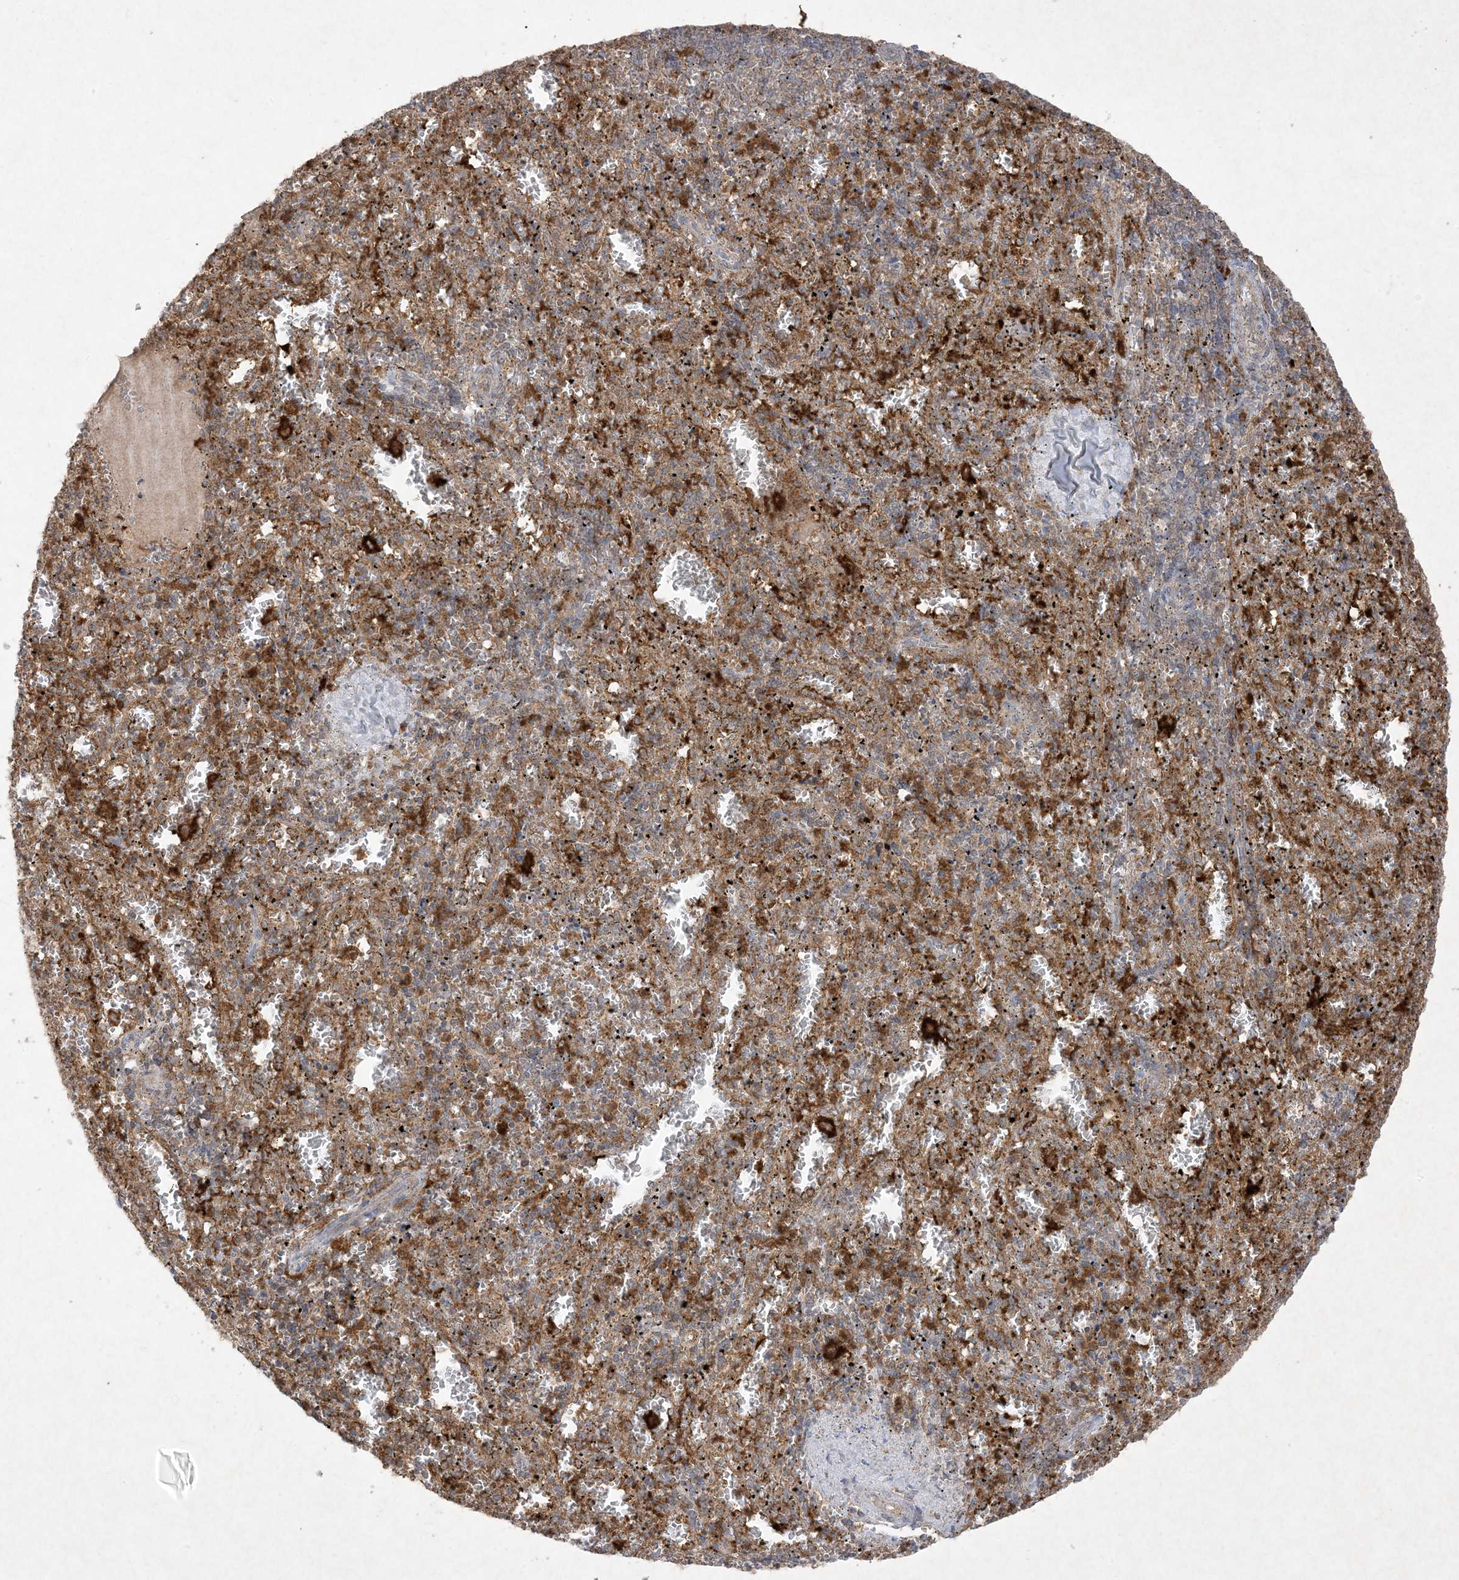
{"staining": {"intensity": "moderate", "quantity": "25%-75%", "location": "cytoplasmic/membranous"}, "tissue": "spleen", "cell_type": "Cells in red pulp", "image_type": "normal", "snomed": [{"axis": "morphology", "description": "Normal tissue, NOS"}, {"axis": "topography", "description": "Spleen"}], "caption": "Immunohistochemical staining of benign human spleen displays 25%-75% levels of moderate cytoplasmic/membranous protein expression in about 25%-75% of cells in red pulp.", "gene": "UBE2C", "patient": {"sex": "male", "age": 11}}